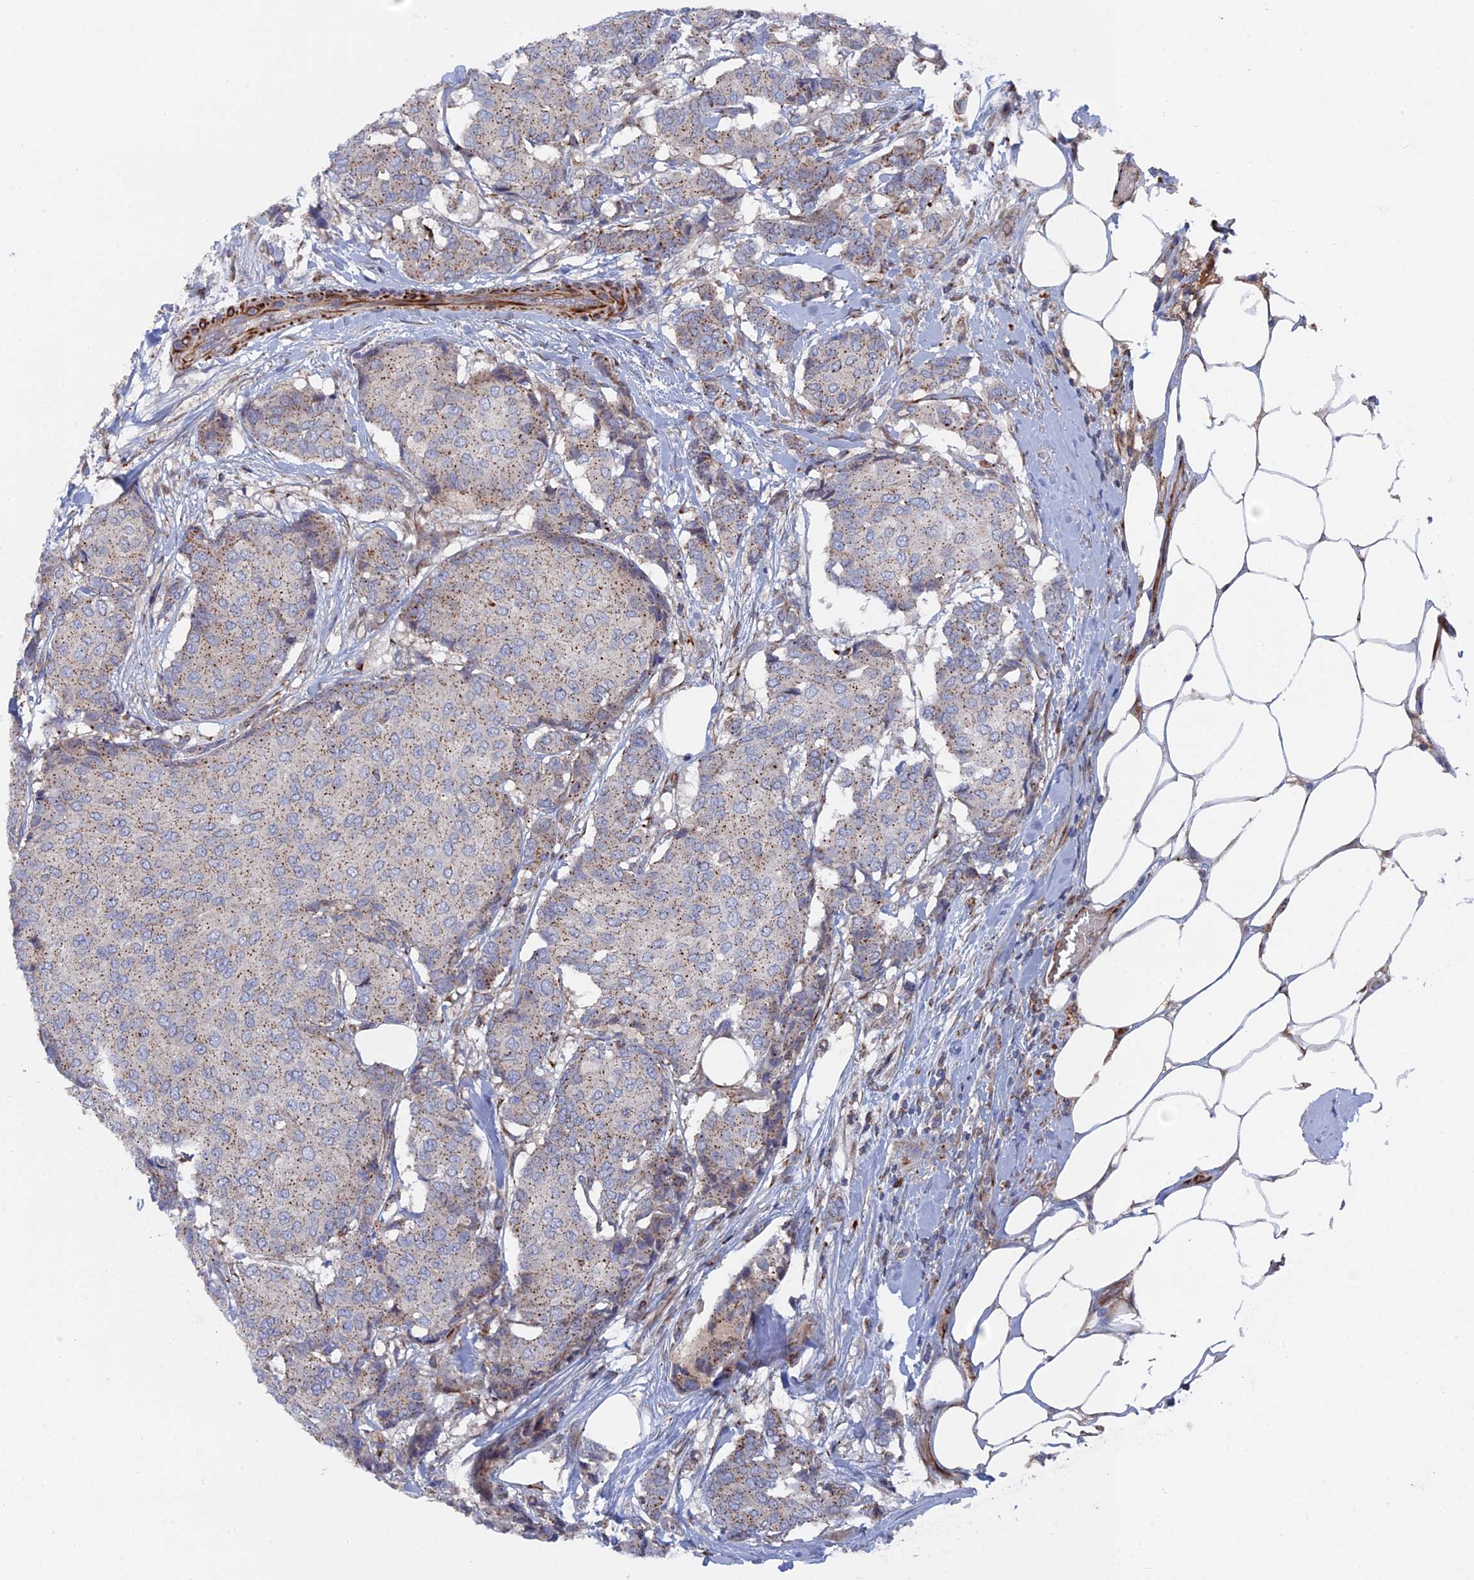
{"staining": {"intensity": "weak", "quantity": ">75%", "location": "cytoplasmic/membranous"}, "tissue": "breast cancer", "cell_type": "Tumor cells", "image_type": "cancer", "snomed": [{"axis": "morphology", "description": "Duct carcinoma"}, {"axis": "topography", "description": "Breast"}], "caption": "This histopathology image reveals breast cancer (intraductal carcinoma) stained with IHC to label a protein in brown. The cytoplasmic/membranous of tumor cells show weak positivity for the protein. Nuclei are counter-stained blue.", "gene": "SMG9", "patient": {"sex": "female", "age": 75}}